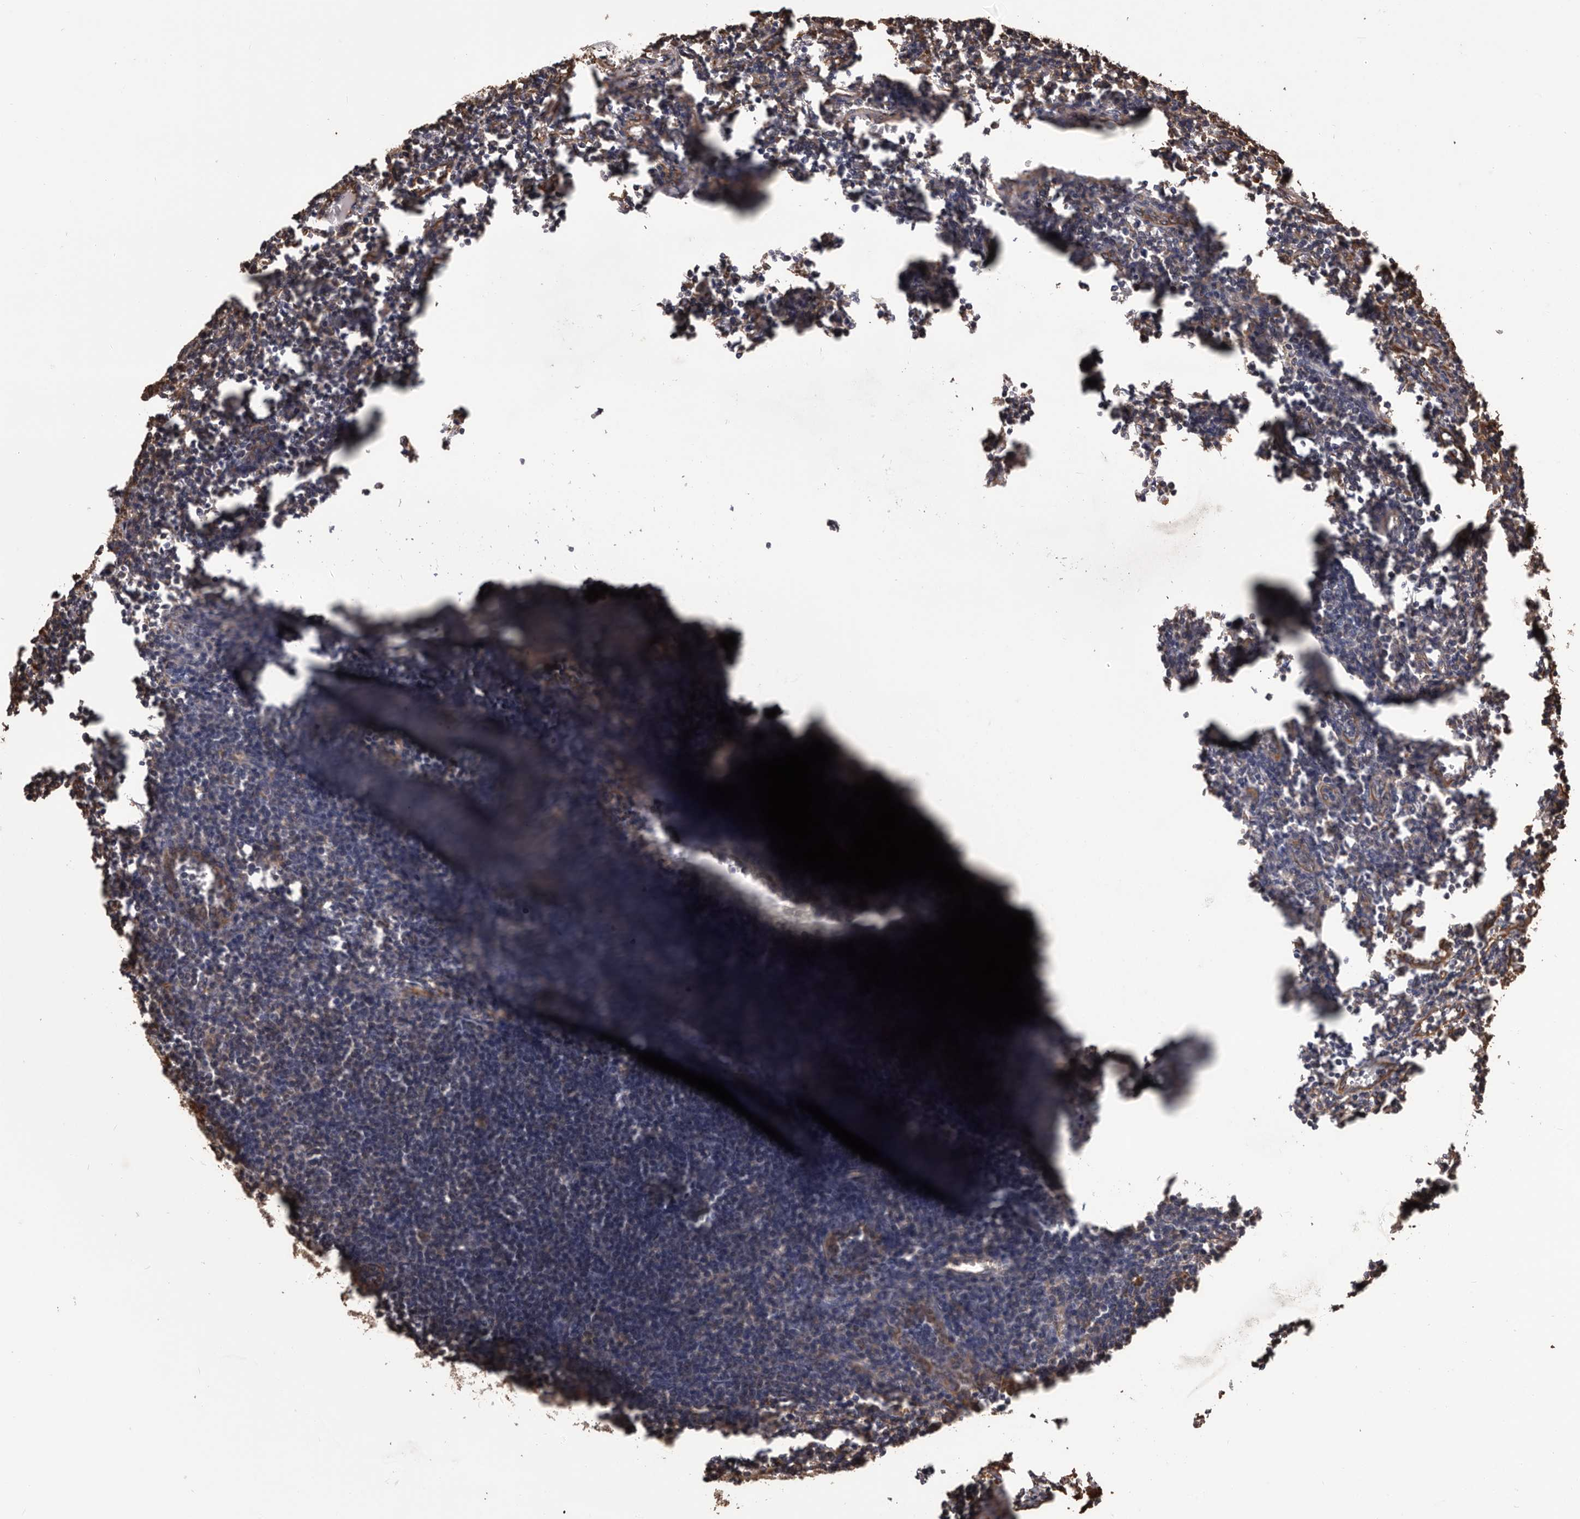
{"staining": {"intensity": "negative", "quantity": "none", "location": "none"}, "tissue": "lymph node", "cell_type": "Germinal center cells", "image_type": "normal", "snomed": [{"axis": "morphology", "description": "Normal tissue, NOS"}, {"axis": "morphology", "description": "Malignant melanoma, Metastatic site"}, {"axis": "topography", "description": "Lymph node"}], "caption": "Immunohistochemistry of normal human lymph node displays no positivity in germinal center cells.", "gene": "CEP104", "patient": {"sex": "male", "age": 41}}